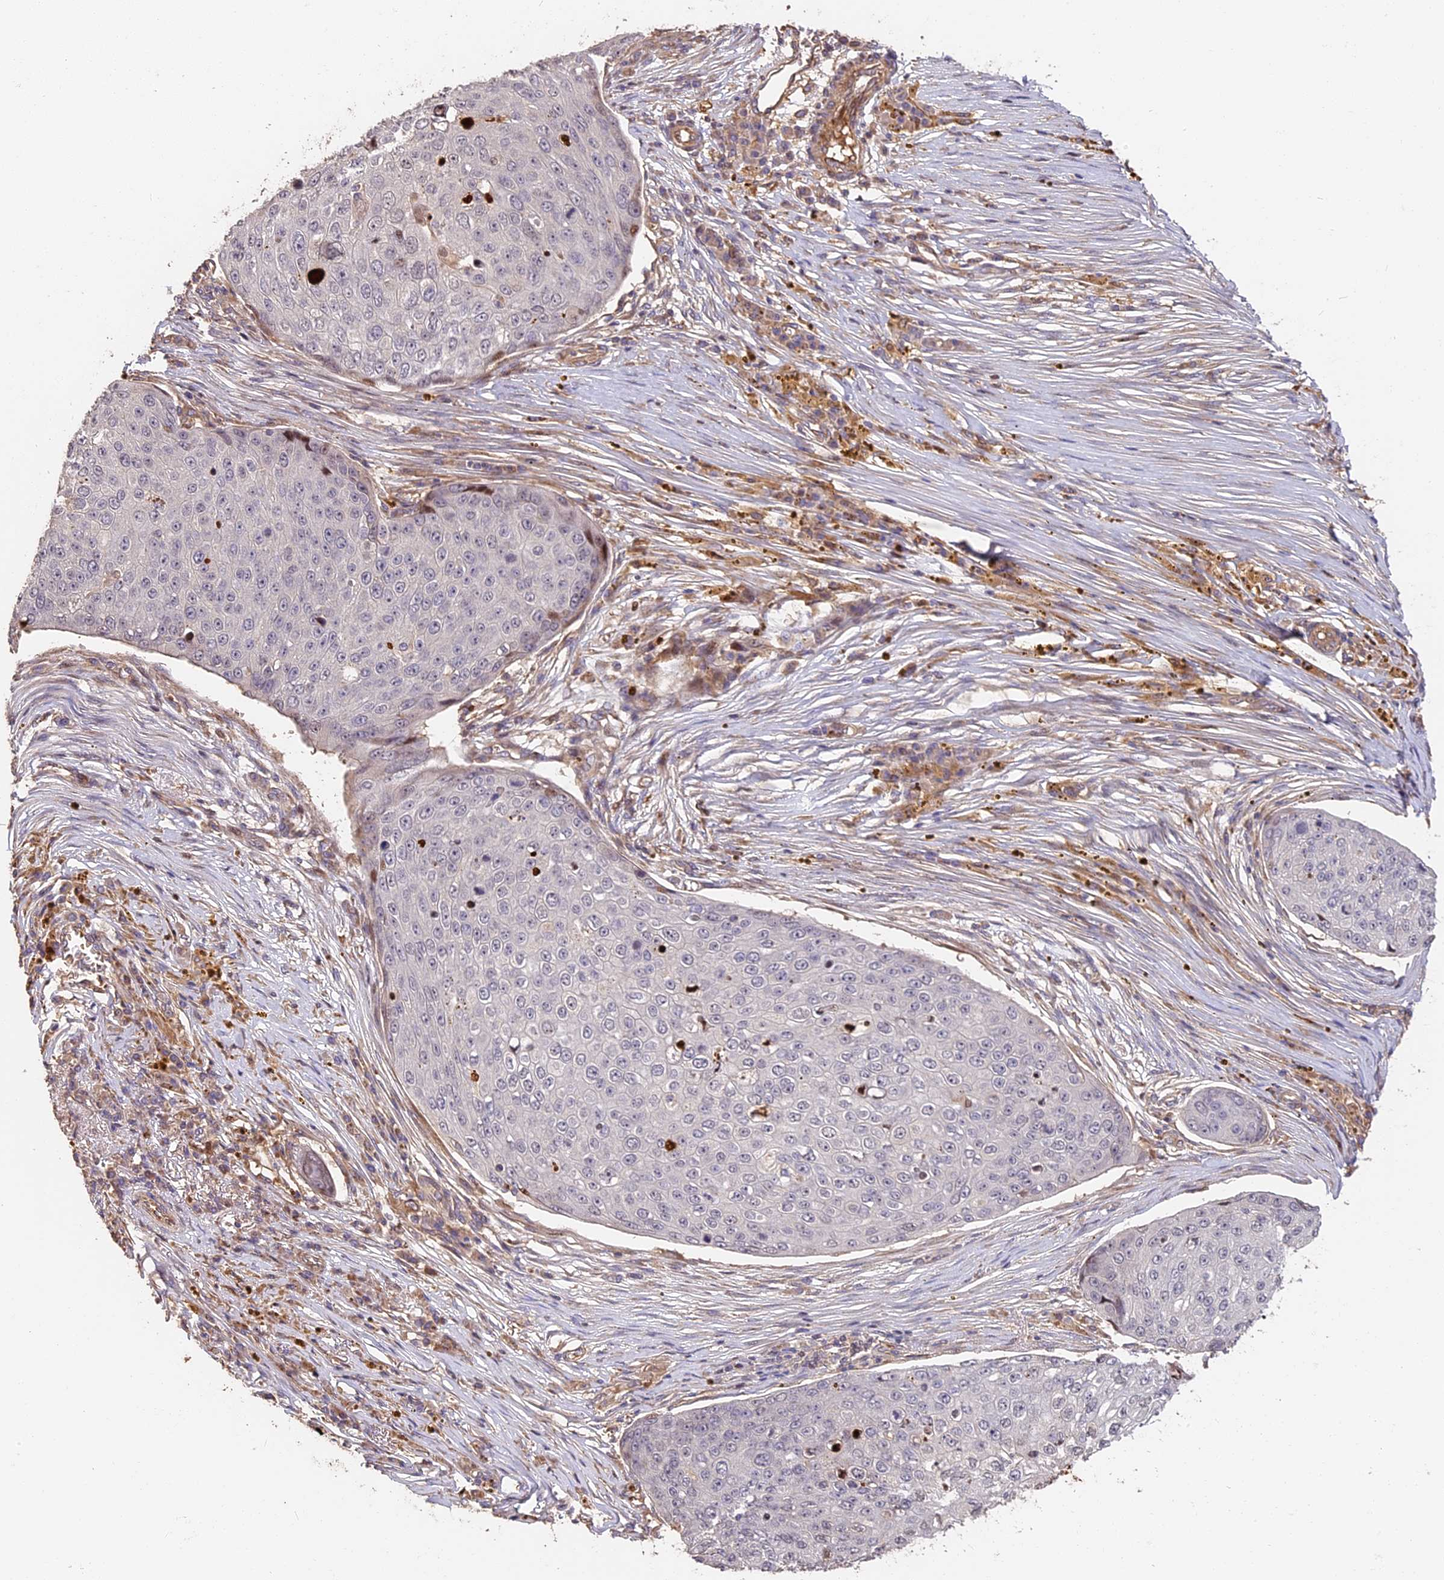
{"staining": {"intensity": "negative", "quantity": "none", "location": "none"}, "tissue": "skin cancer", "cell_type": "Tumor cells", "image_type": "cancer", "snomed": [{"axis": "morphology", "description": "Squamous cell carcinoma, NOS"}, {"axis": "topography", "description": "Skin"}], "caption": "A photomicrograph of skin cancer (squamous cell carcinoma) stained for a protein displays no brown staining in tumor cells.", "gene": "ARHGAP17", "patient": {"sex": "male", "age": 71}}